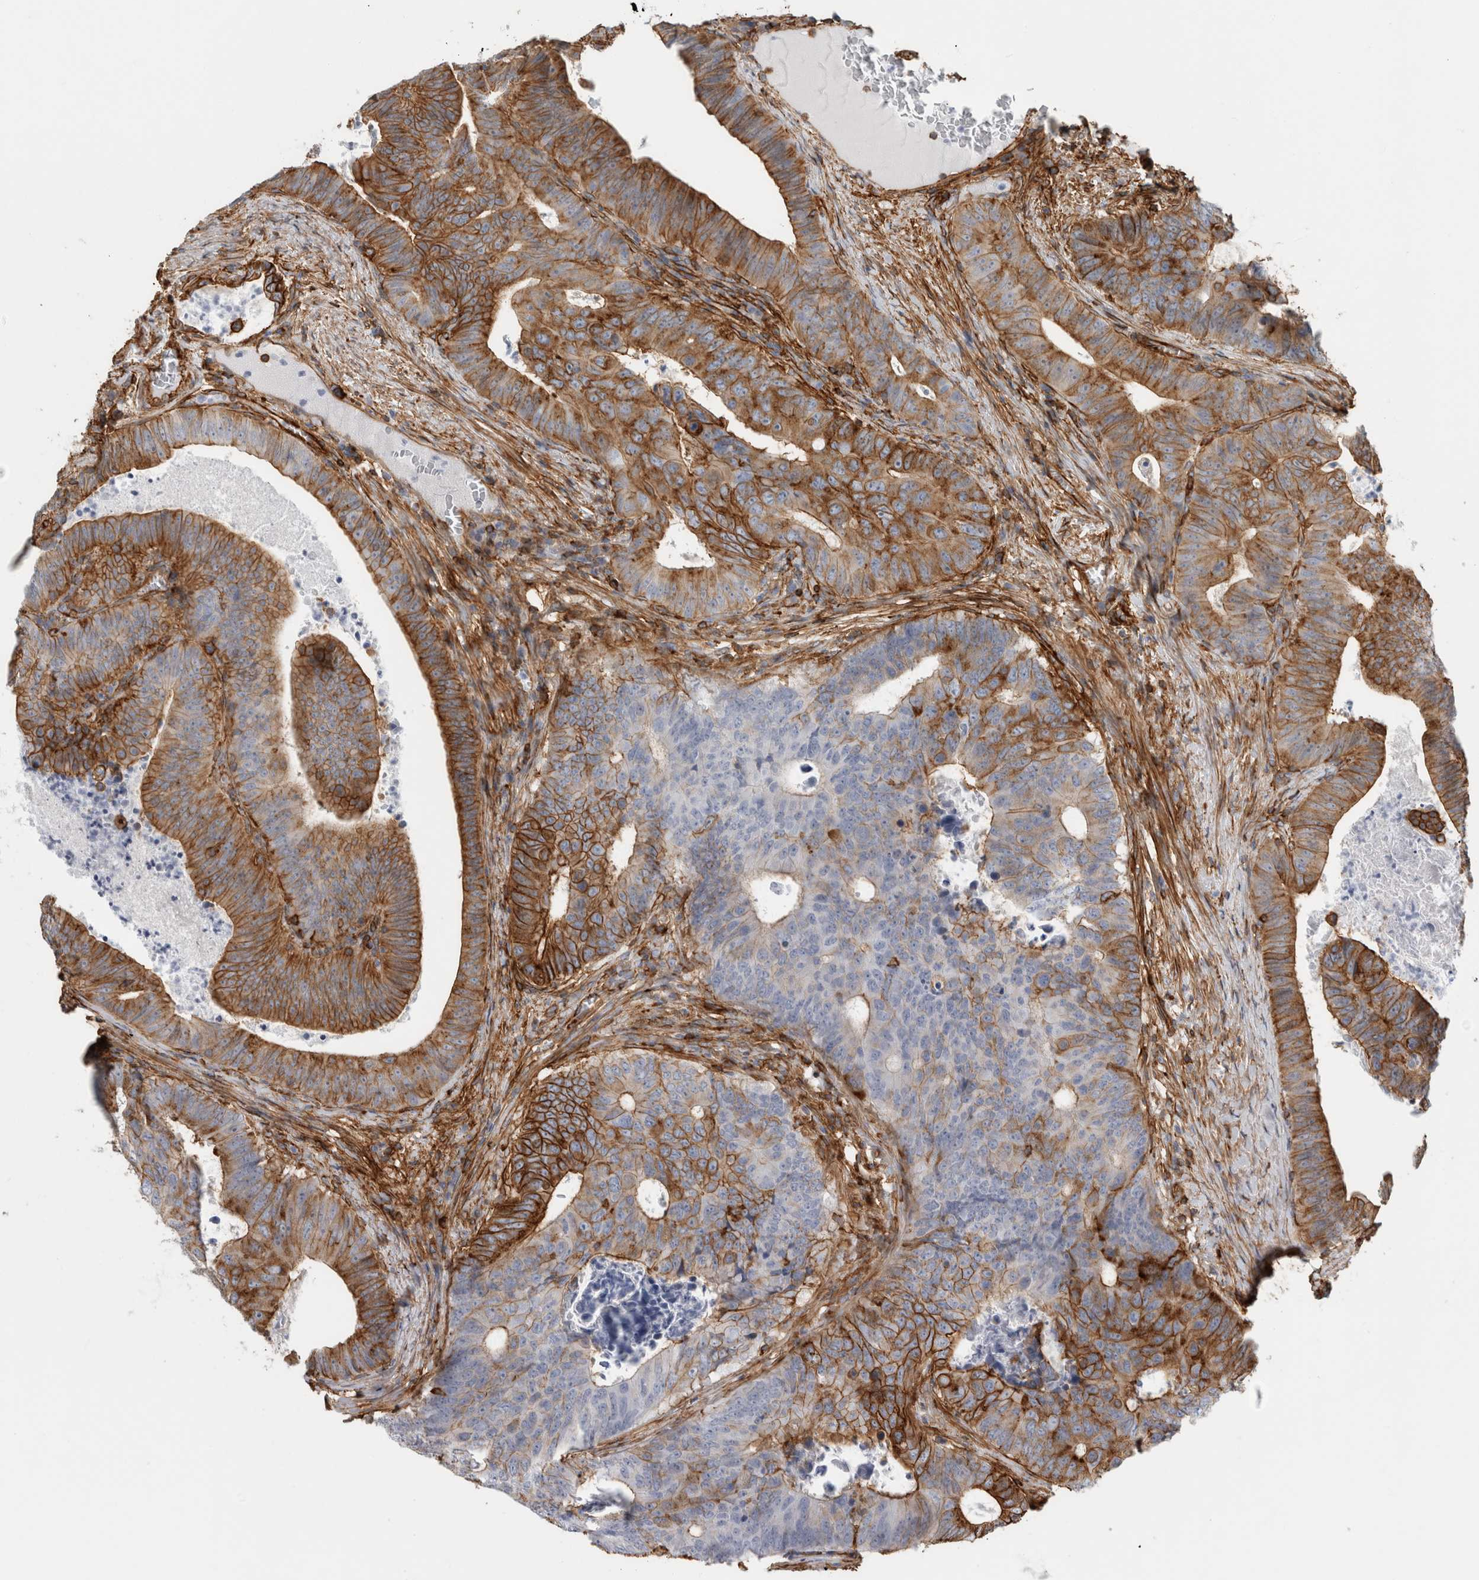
{"staining": {"intensity": "strong", "quantity": "25%-75%", "location": "cytoplasmic/membranous"}, "tissue": "colorectal cancer", "cell_type": "Tumor cells", "image_type": "cancer", "snomed": [{"axis": "morphology", "description": "Adenocarcinoma, NOS"}, {"axis": "topography", "description": "Colon"}], "caption": "This is a photomicrograph of immunohistochemistry (IHC) staining of colorectal adenocarcinoma, which shows strong expression in the cytoplasmic/membranous of tumor cells.", "gene": "AHNAK", "patient": {"sex": "male", "age": 87}}